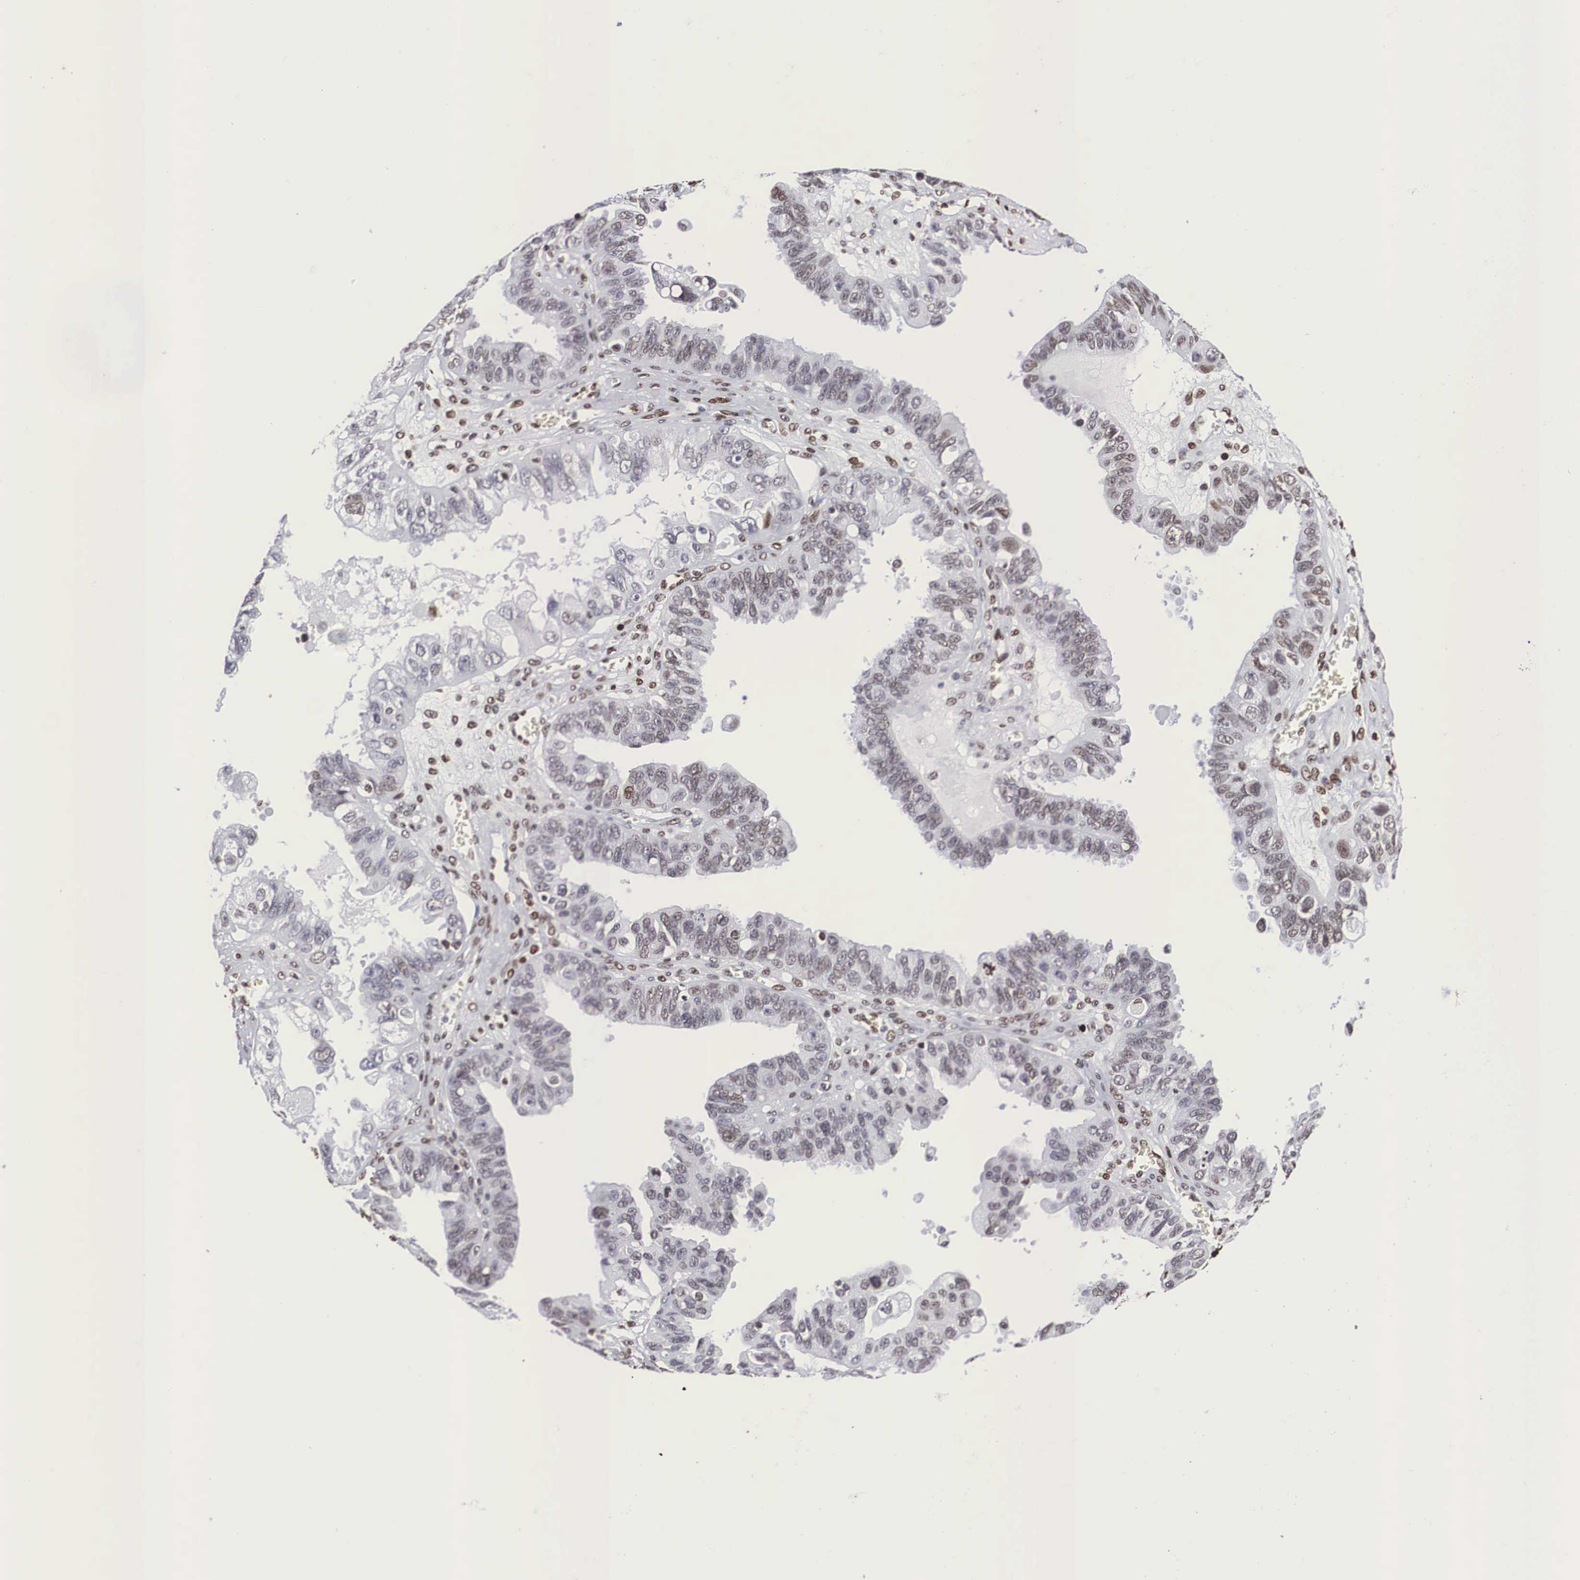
{"staining": {"intensity": "weak", "quantity": "25%-75%", "location": "nuclear"}, "tissue": "ovarian cancer", "cell_type": "Tumor cells", "image_type": "cancer", "snomed": [{"axis": "morphology", "description": "Carcinoma, endometroid"}, {"axis": "topography", "description": "Ovary"}], "caption": "A low amount of weak nuclear staining is seen in about 25%-75% of tumor cells in ovarian endometroid carcinoma tissue.", "gene": "MECP2", "patient": {"sex": "female", "age": 85}}